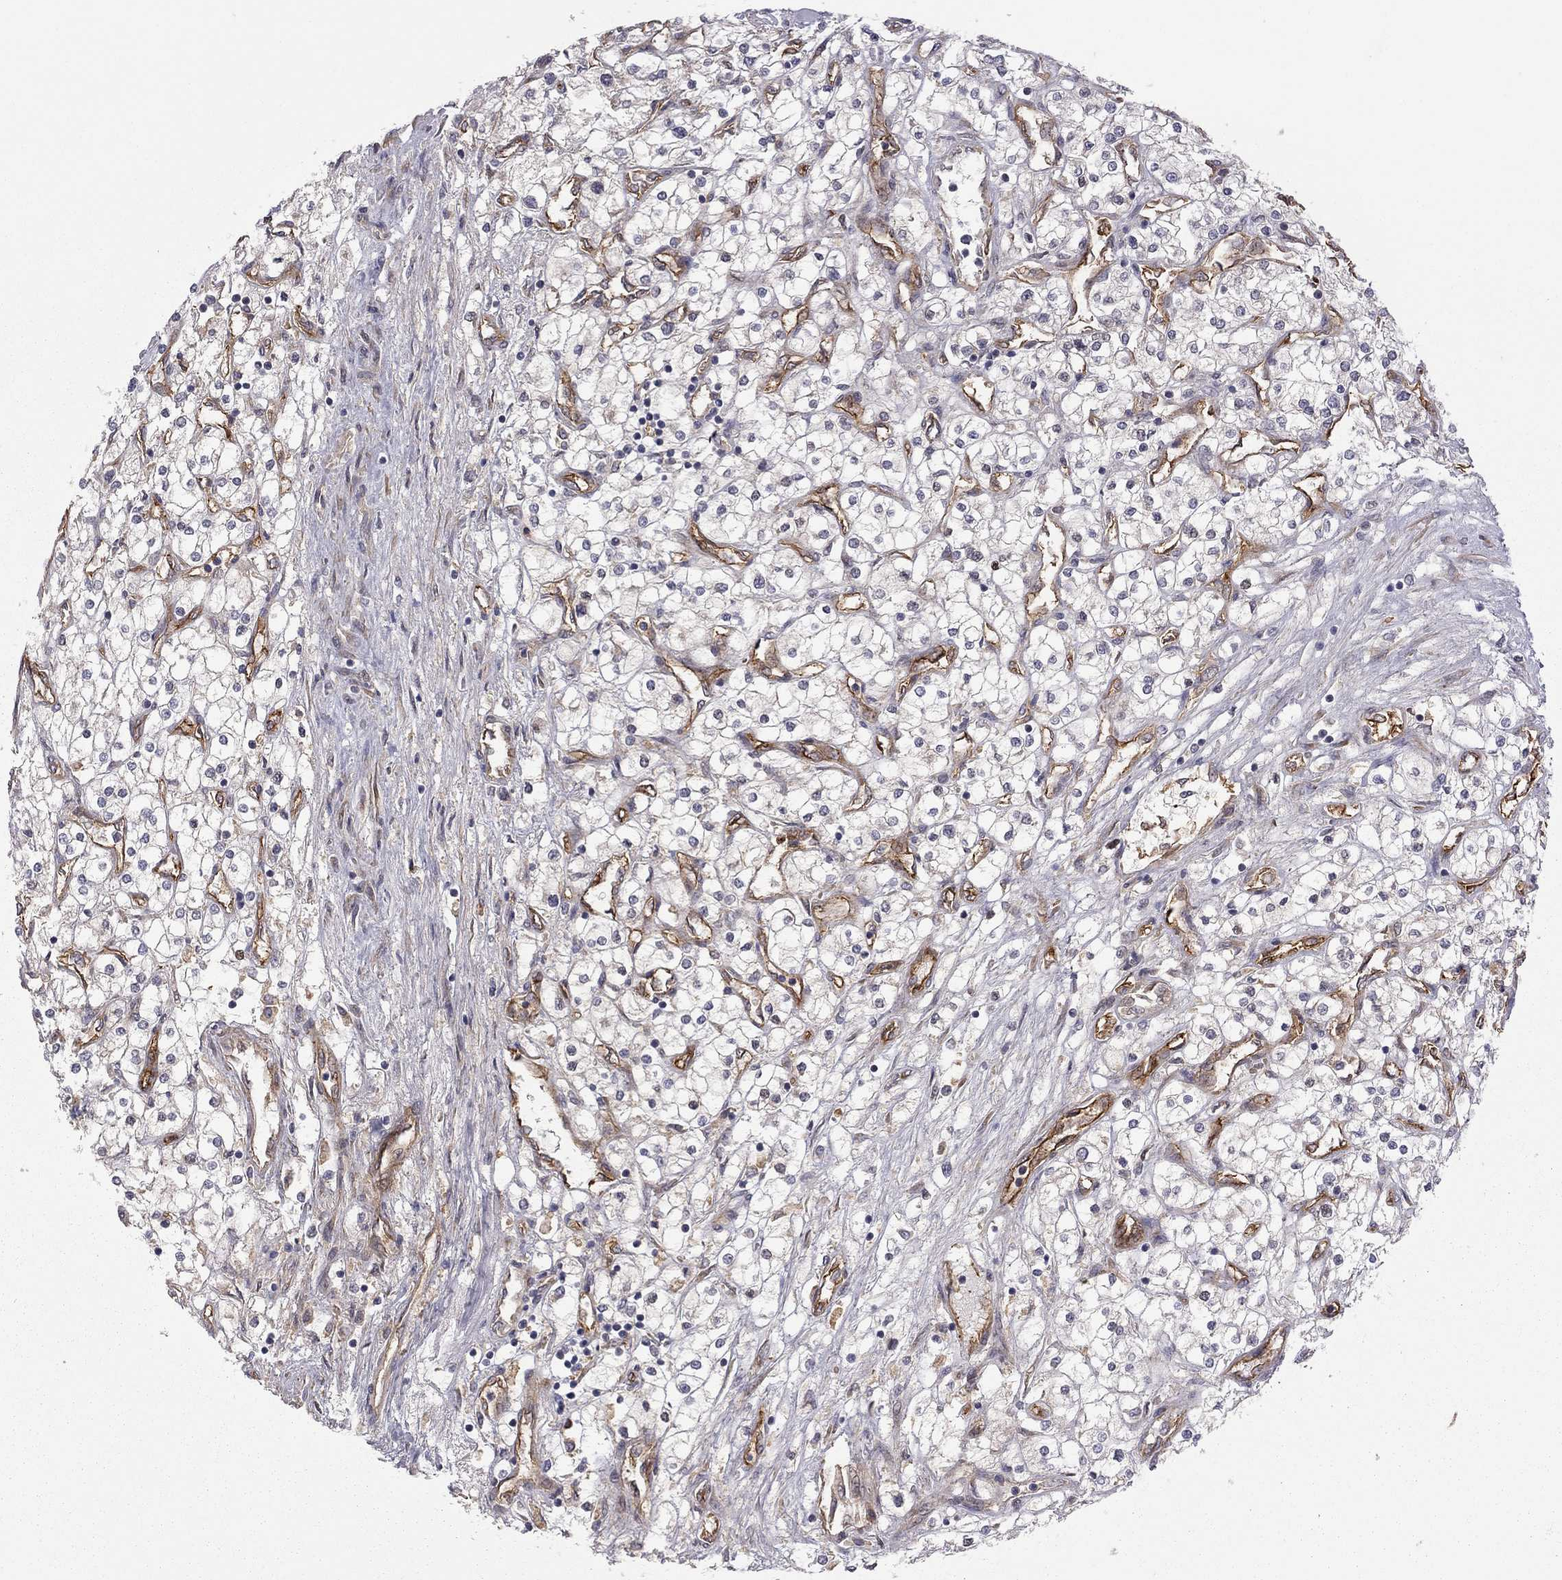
{"staining": {"intensity": "negative", "quantity": "none", "location": "none"}, "tissue": "renal cancer", "cell_type": "Tumor cells", "image_type": "cancer", "snomed": [{"axis": "morphology", "description": "Adenocarcinoma, NOS"}, {"axis": "topography", "description": "Kidney"}], "caption": "The micrograph reveals no significant staining in tumor cells of adenocarcinoma (renal).", "gene": "EXOC3L2", "patient": {"sex": "male", "age": 80}}